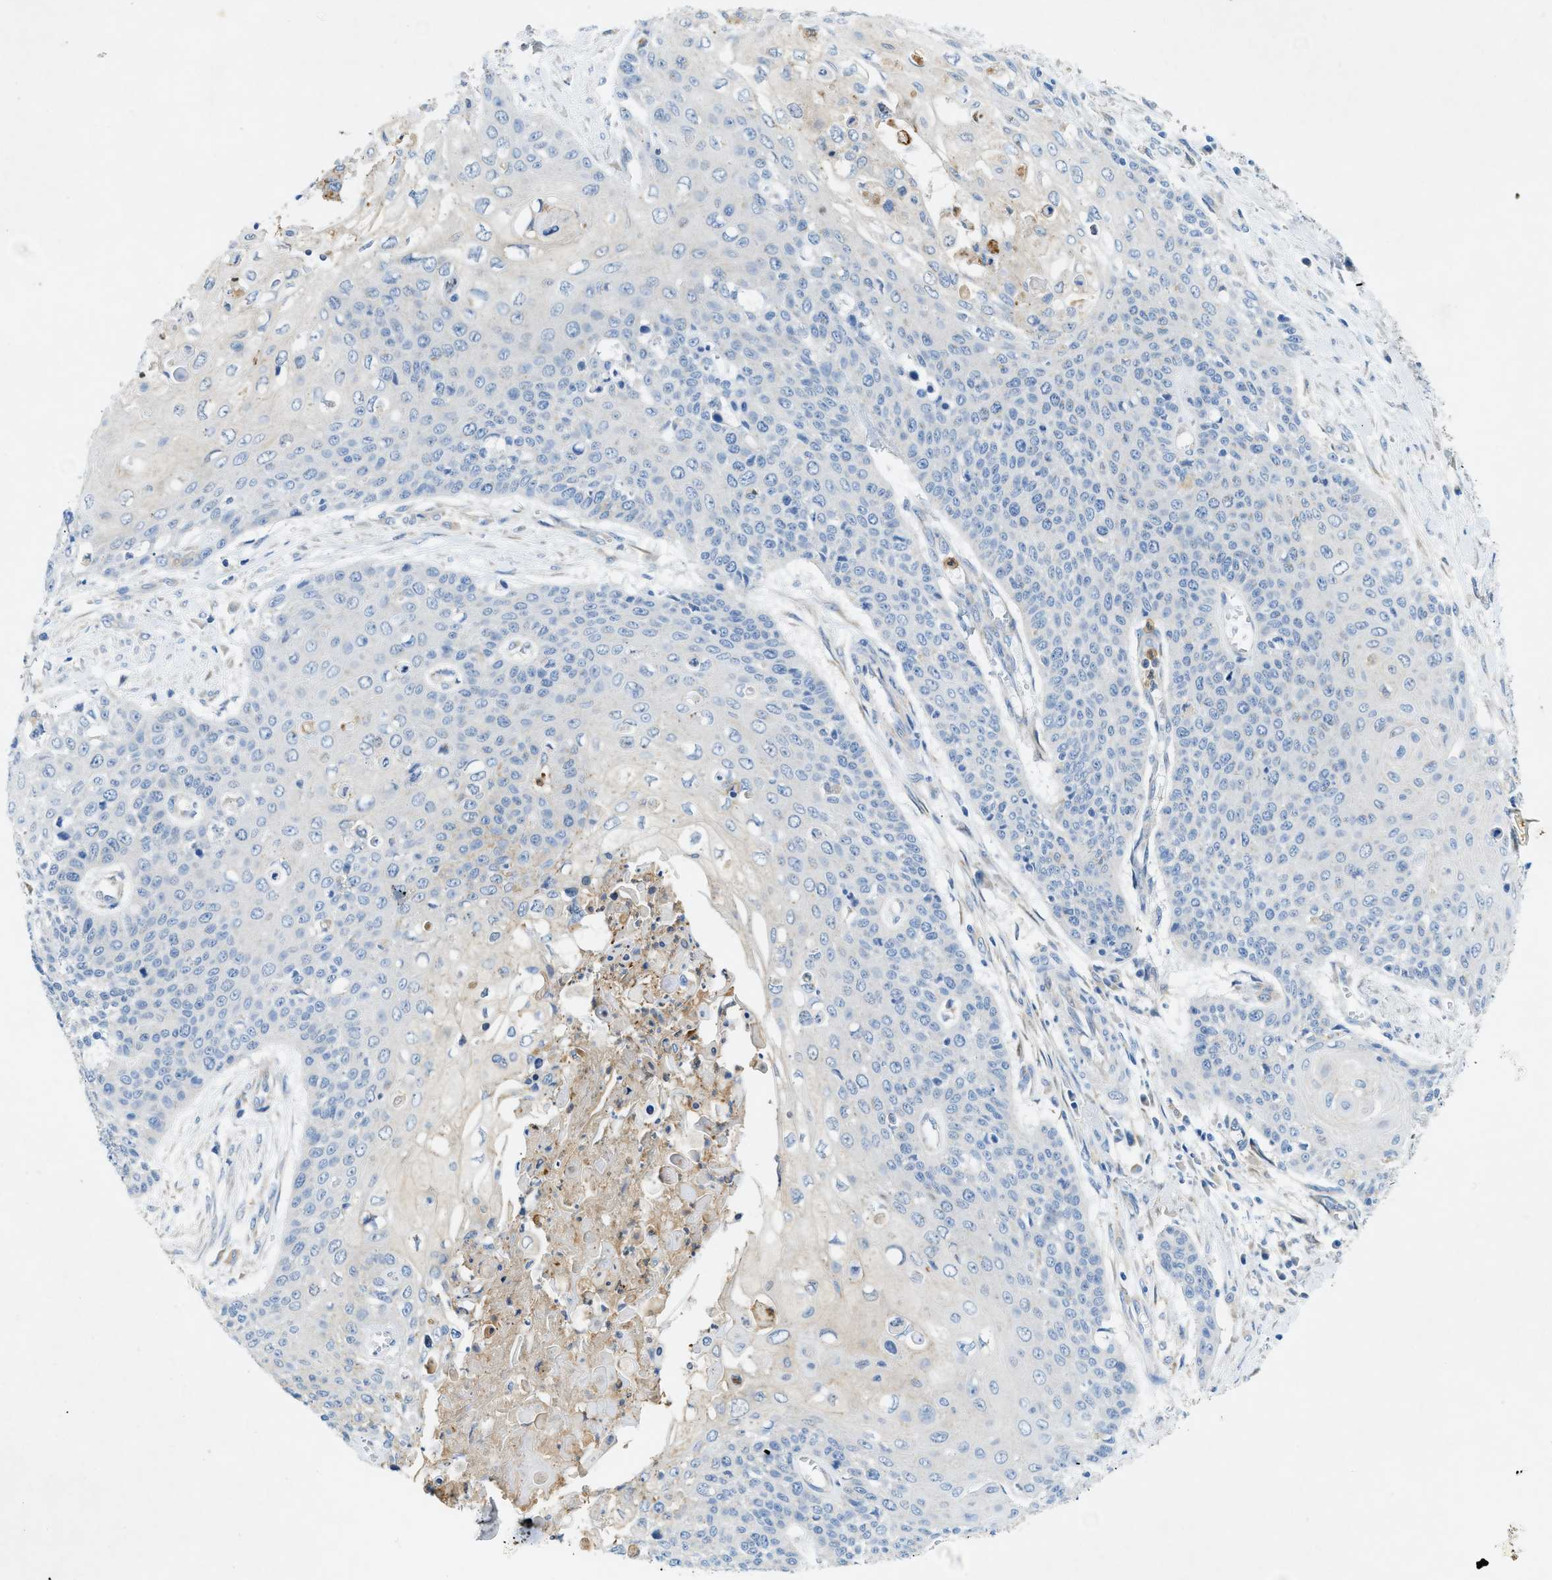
{"staining": {"intensity": "negative", "quantity": "none", "location": "none"}, "tissue": "cervical cancer", "cell_type": "Tumor cells", "image_type": "cancer", "snomed": [{"axis": "morphology", "description": "Squamous cell carcinoma, NOS"}, {"axis": "topography", "description": "Cervix"}], "caption": "This photomicrograph is of cervical cancer (squamous cell carcinoma) stained with immunohistochemistry (IHC) to label a protein in brown with the nuclei are counter-stained blue. There is no positivity in tumor cells.", "gene": "ZDHHC13", "patient": {"sex": "female", "age": 39}}